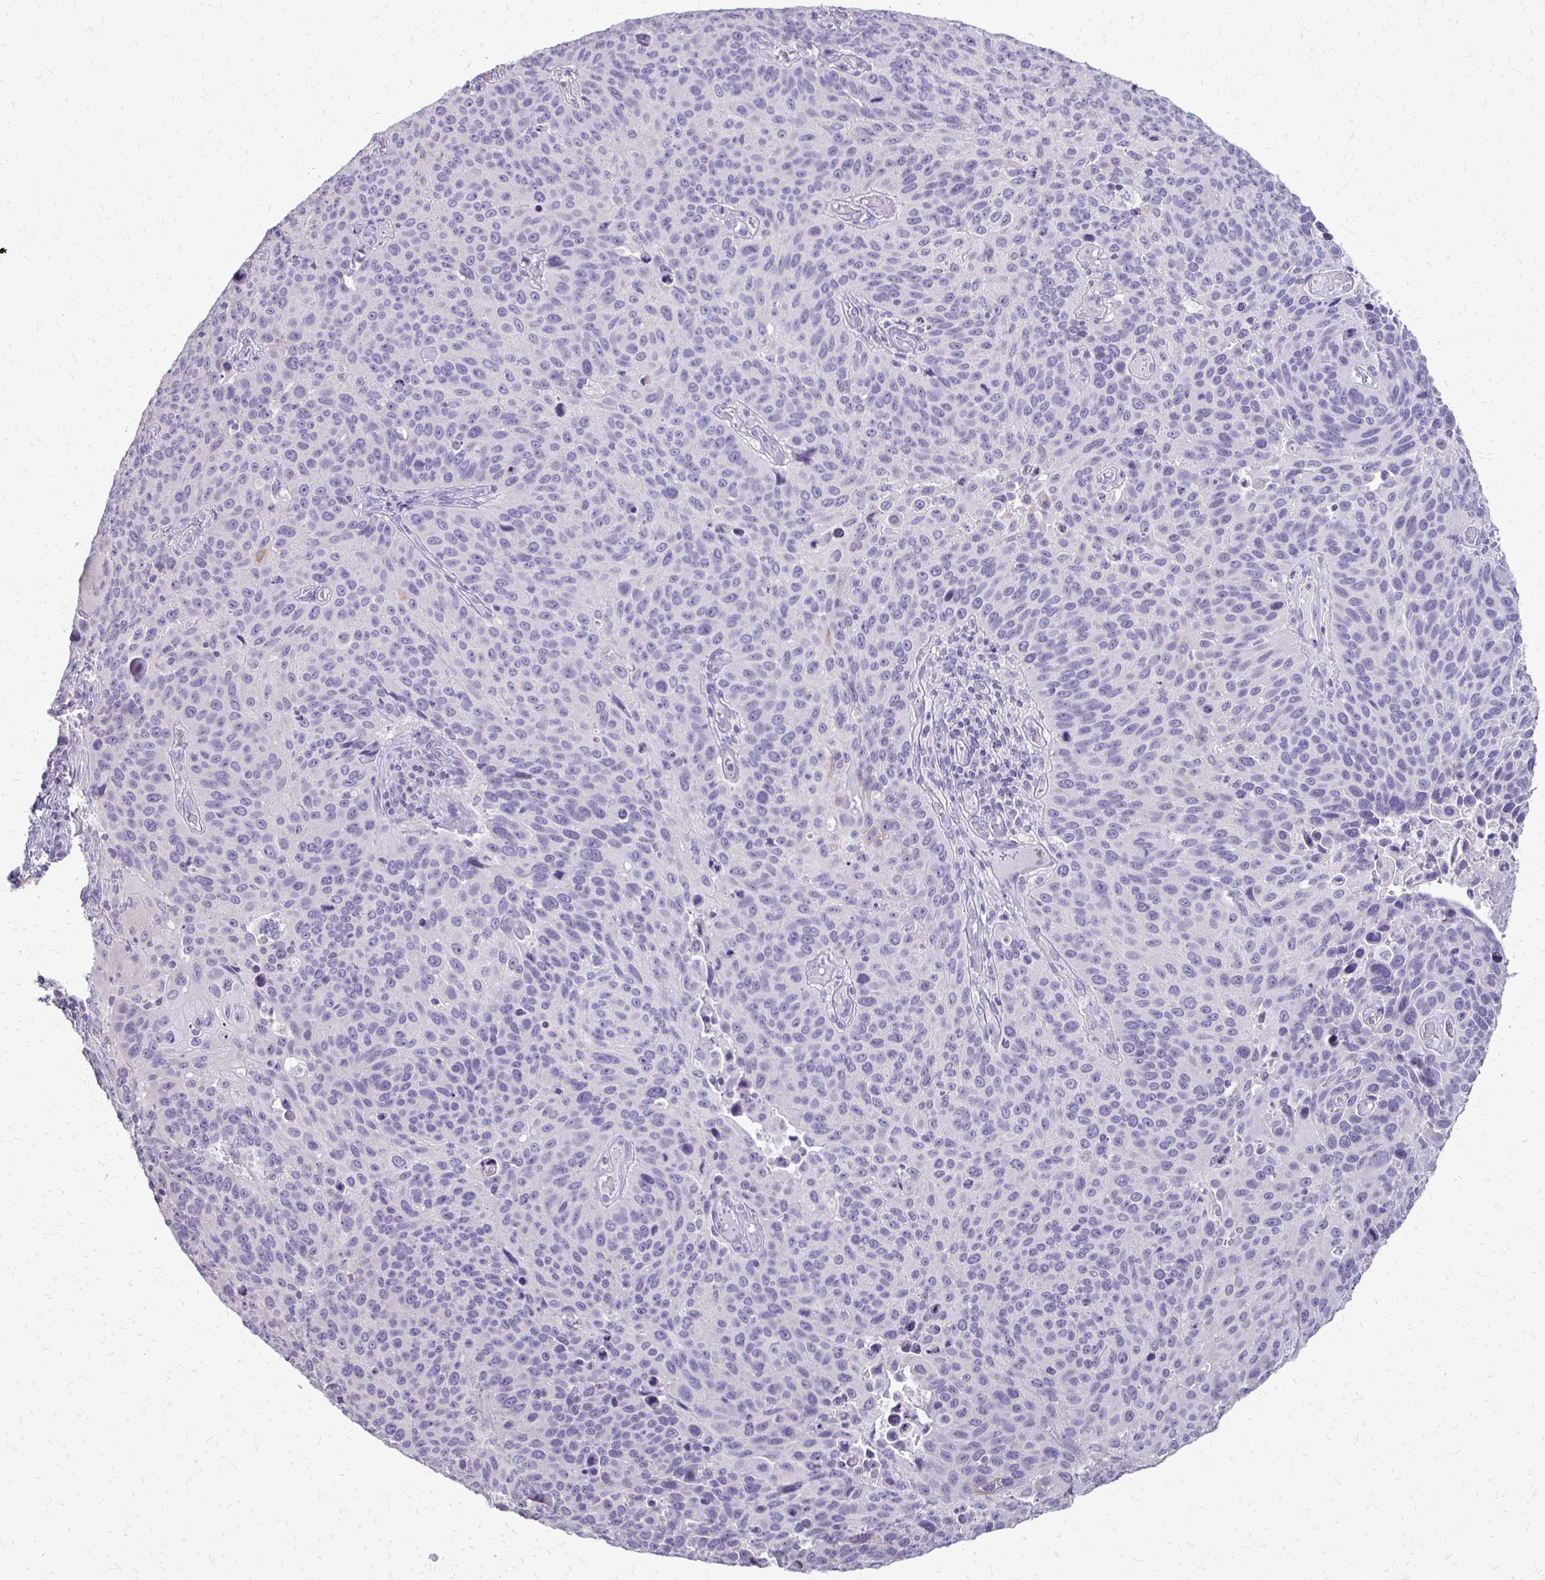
{"staining": {"intensity": "negative", "quantity": "none", "location": "none"}, "tissue": "lung cancer", "cell_type": "Tumor cells", "image_type": "cancer", "snomed": [{"axis": "morphology", "description": "Squamous cell carcinoma, NOS"}, {"axis": "topography", "description": "Lung"}], "caption": "This is a micrograph of immunohistochemistry staining of lung squamous cell carcinoma, which shows no positivity in tumor cells.", "gene": "ALPG", "patient": {"sex": "male", "age": 68}}